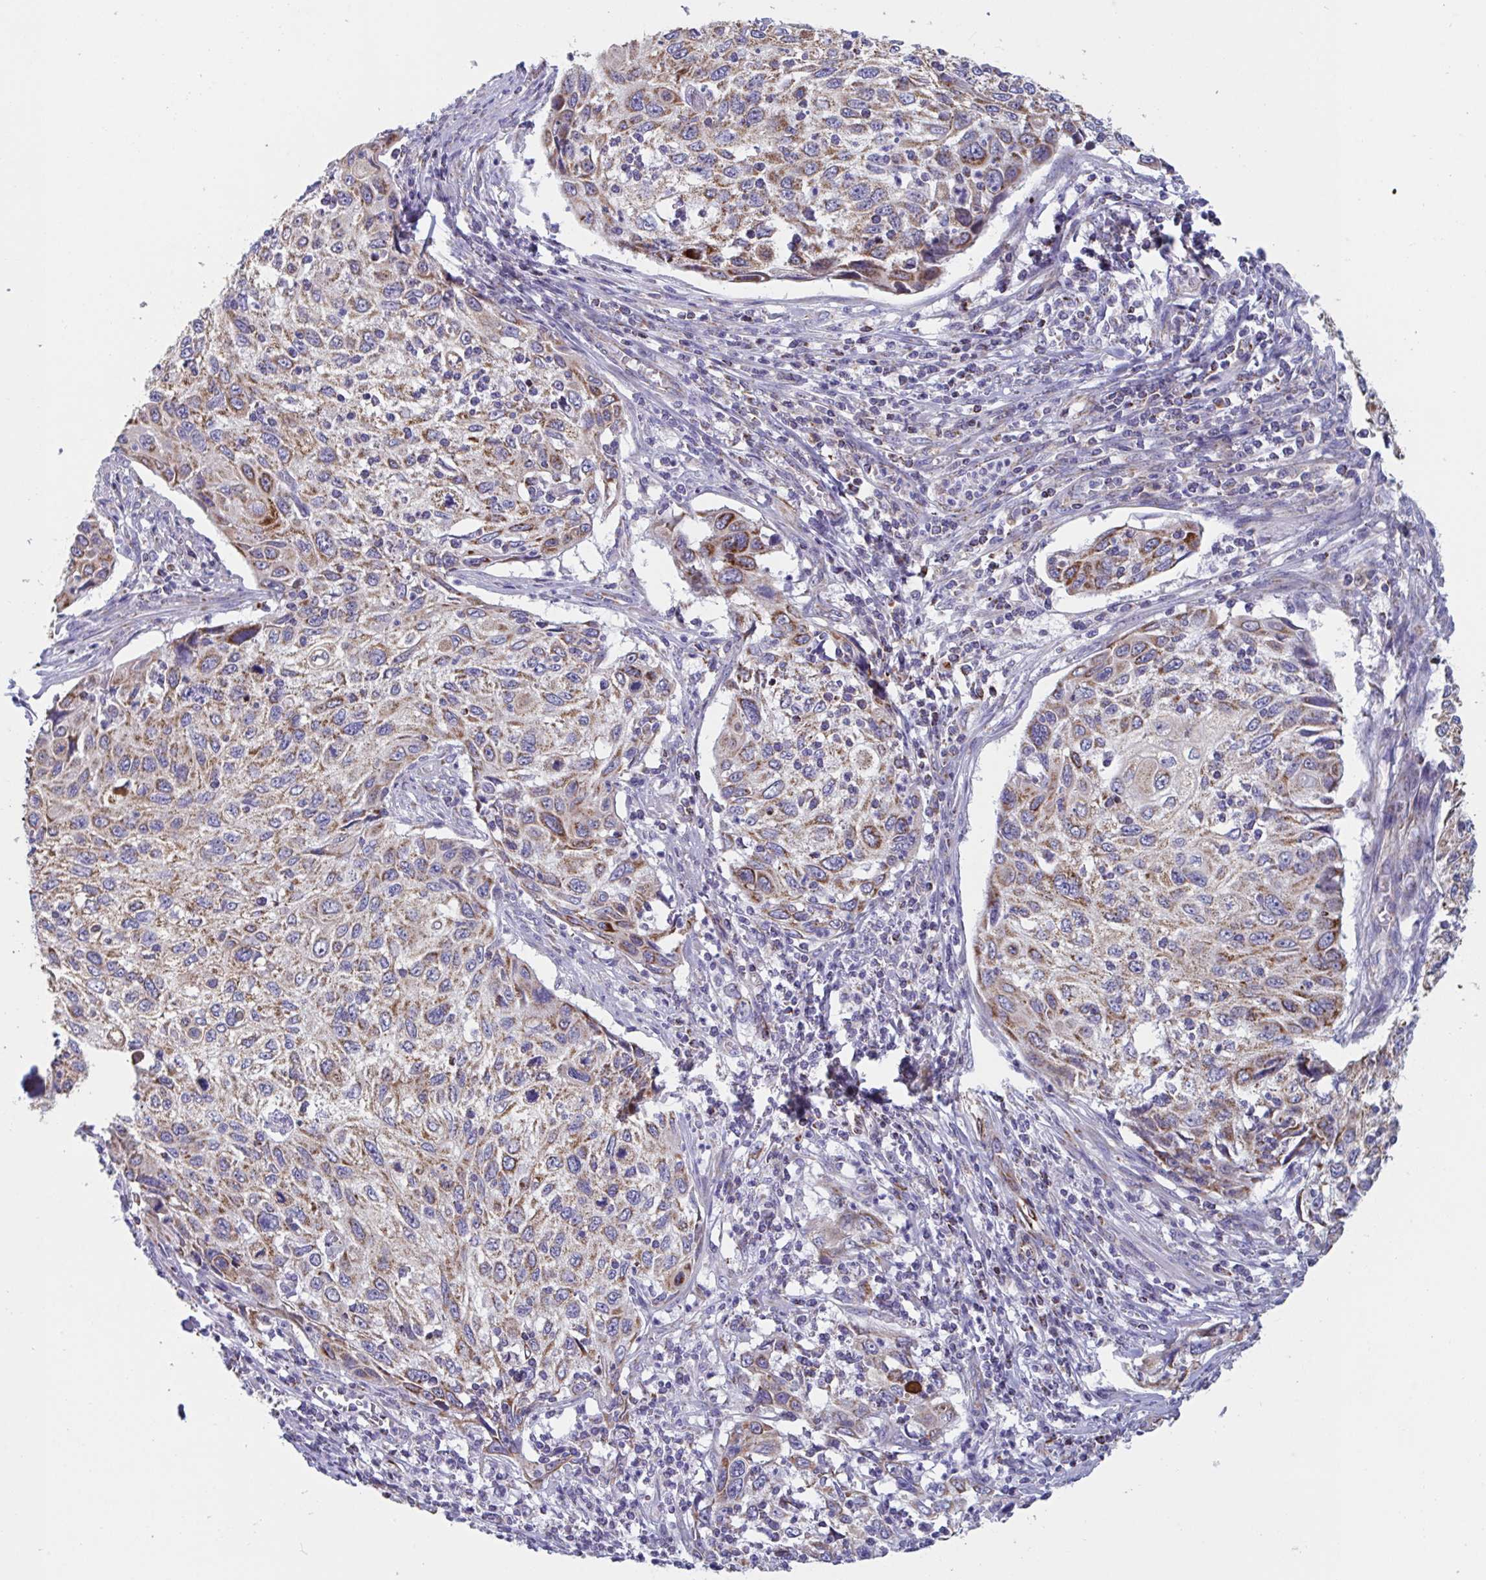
{"staining": {"intensity": "moderate", "quantity": ">75%", "location": "cytoplasmic/membranous"}, "tissue": "cervical cancer", "cell_type": "Tumor cells", "image_type": "cancer", "snomed": [{"axis": "morphology", "description": "Squamous cell carcinoma, NOS"}, {"axis": "topography", "description": "Cervix"}], "caption": "This is a micrograph of immunohistochemistry staining of squamous cell carcinoma (cervical), which shows moderate positivity in the cytoplasmic/membranous of tumor cells.", "gene": "BCAT2", "patient": {"sex": "female", "age": 70}}